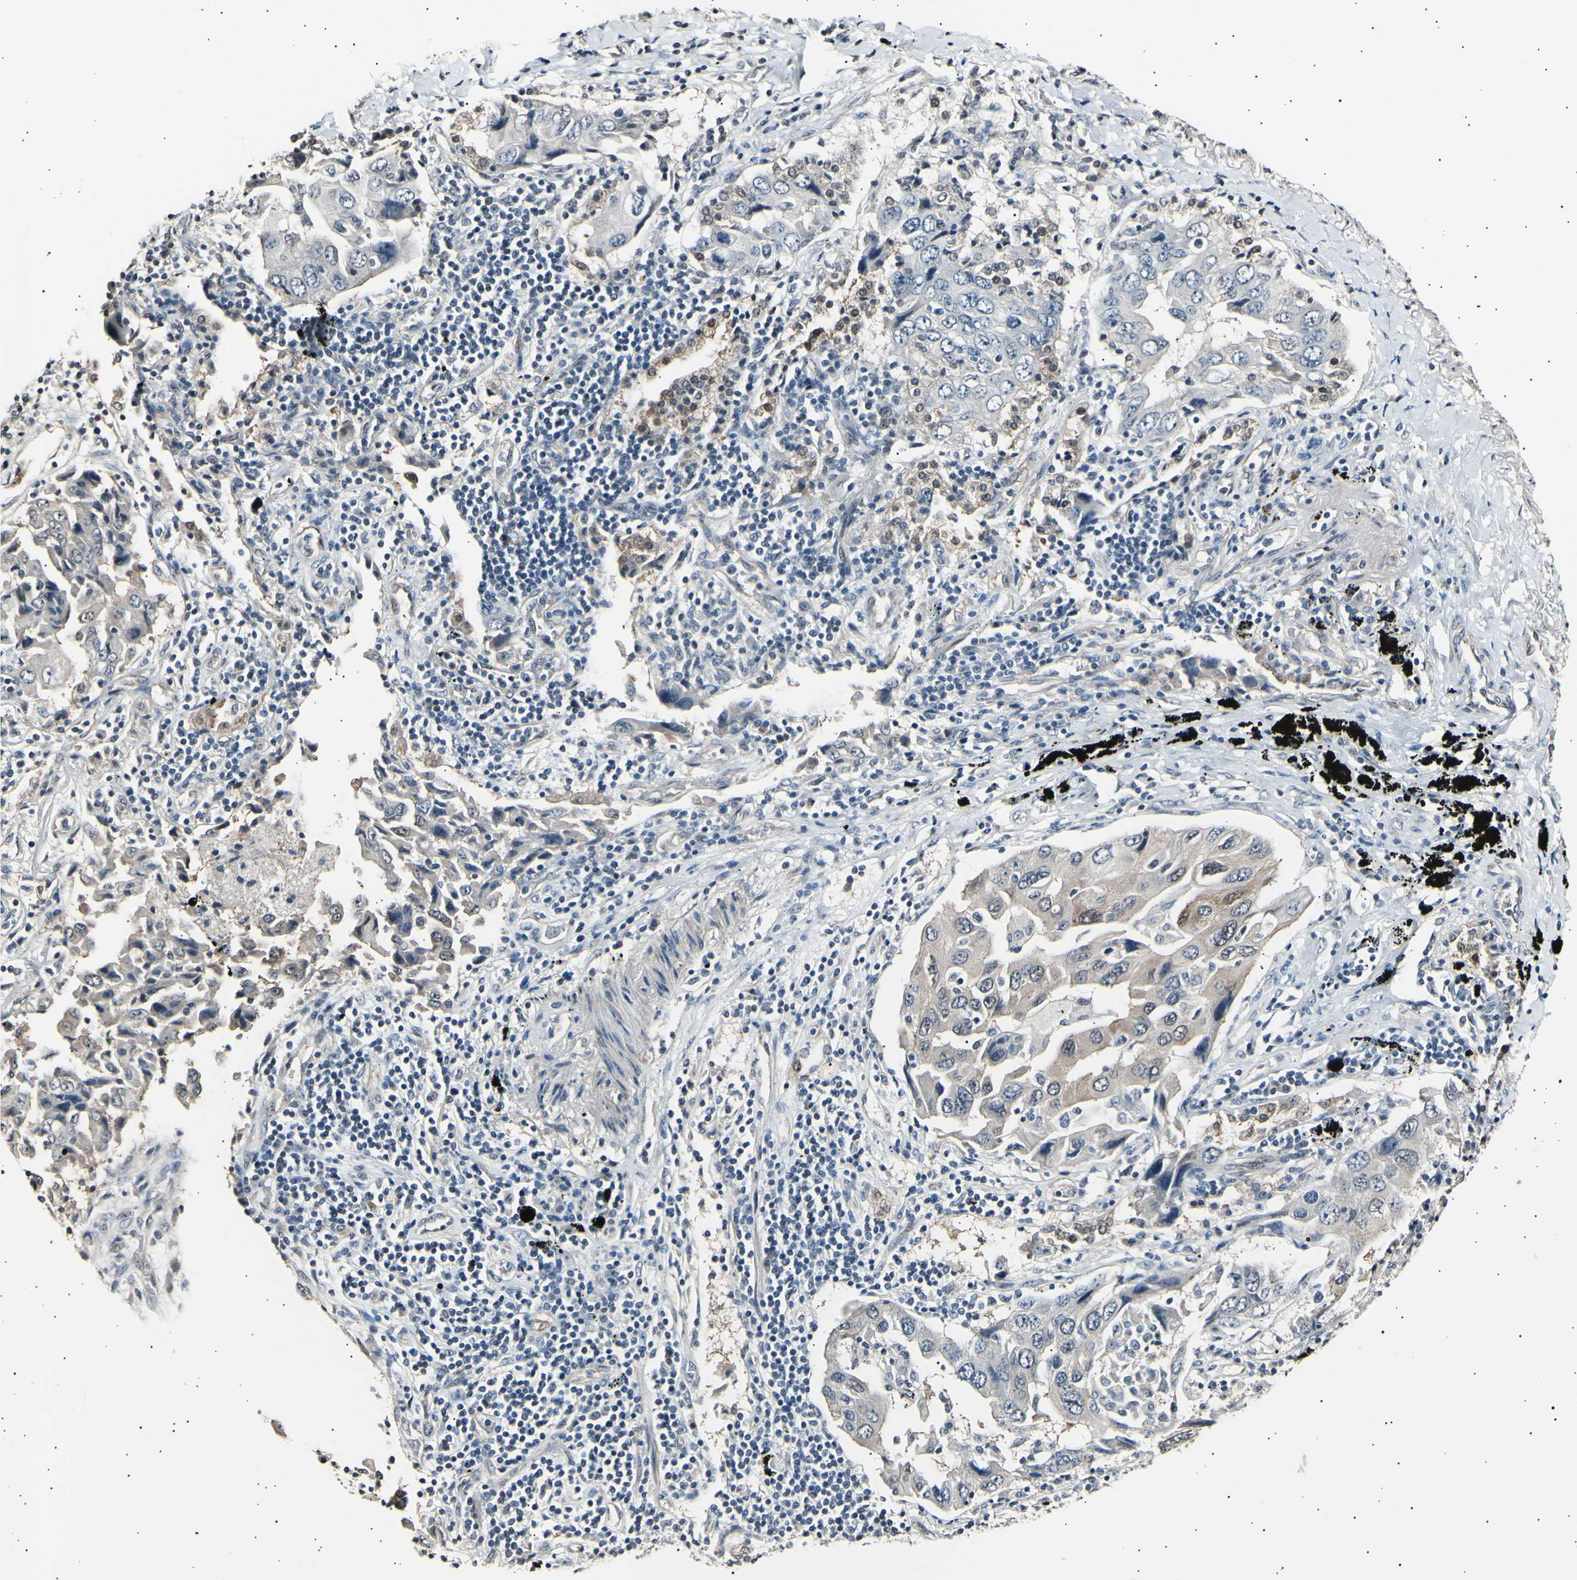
{"staining": {"intensity": "moderate", "quantity": "25%-75%", "location": "cytoplasmic/membranous"}, "tissue": "lung cancer", "cell_type": "Tumor cells", "image_type": "cancer", "snomed": [{"axis": "morphology", "description": "Adenocarcinoma, NOS"}, {"axis": "topography", "description": "Lung"}], "caption": "Lung cancer (adenocarcinoma) was stained to show a protein in brown. There is medium levels of moderate cytoplasmic/membranous positivity in about 25%-75% of tumor cells. The staining is performed using DAB brown chromogen to label protein expression. The nuclei are counter-stained blue using hematoxylin.", "gene": "AK1", "patient": {"sex": "female", "age": 65}}